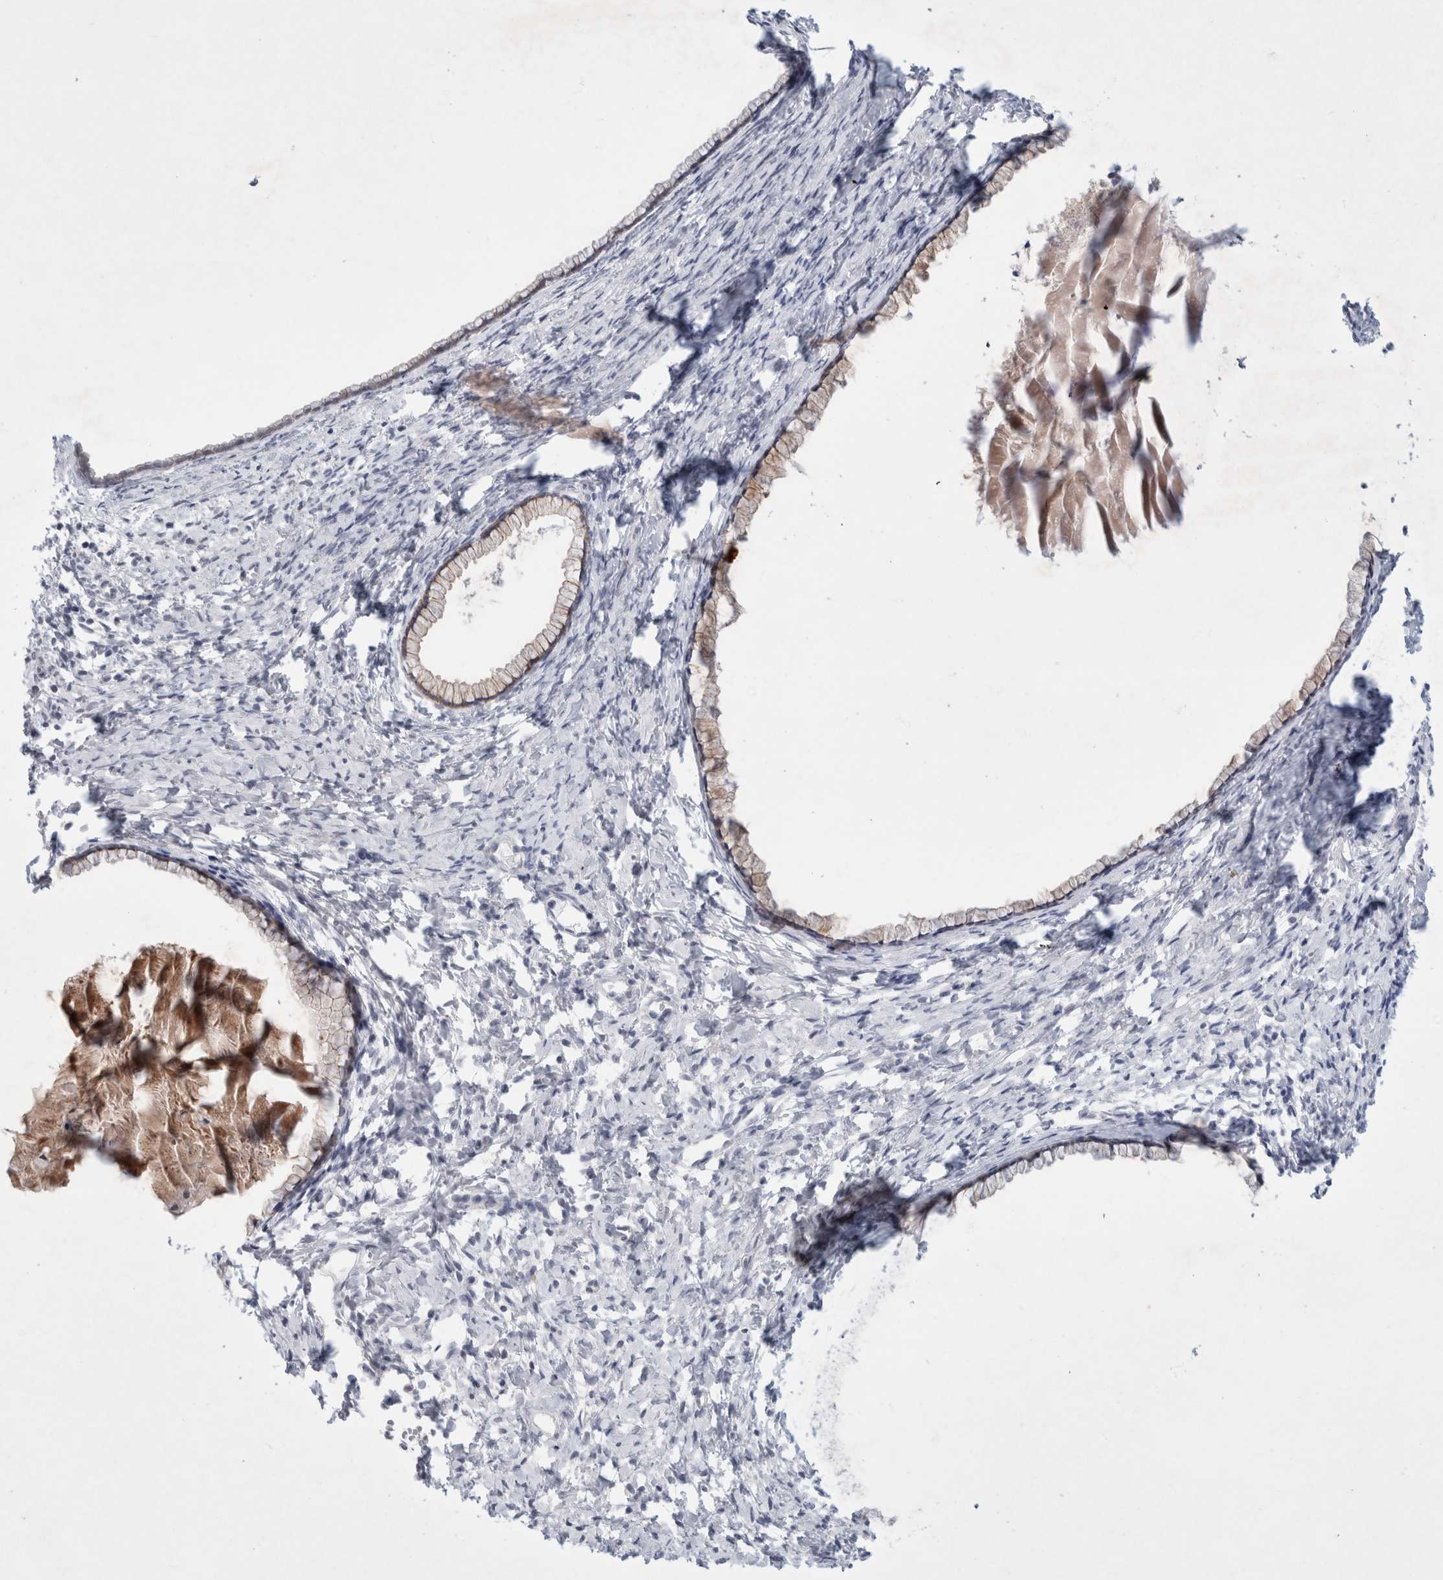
{"staining": {"intensity": "weak", "quantity": "25%-75%", "location": "cytoplasmic/membranous"}, "tissue": "cervix", "cell_type": "Glandular cells", "image_type": "normal", "snomed": [{"axis": "morphology", "description": "Normal tissue, NOS"}, {"axis": "topography", "description": "Cervix"}], "caption": "Benign cervix was stained to show a protein in brown. There is low levels of weak cytoplasmic/membranous positivity in about 25%-75% of glandular cells.", "gene": "NIPA1", "patient": {"sex": "female", "age": 75}}